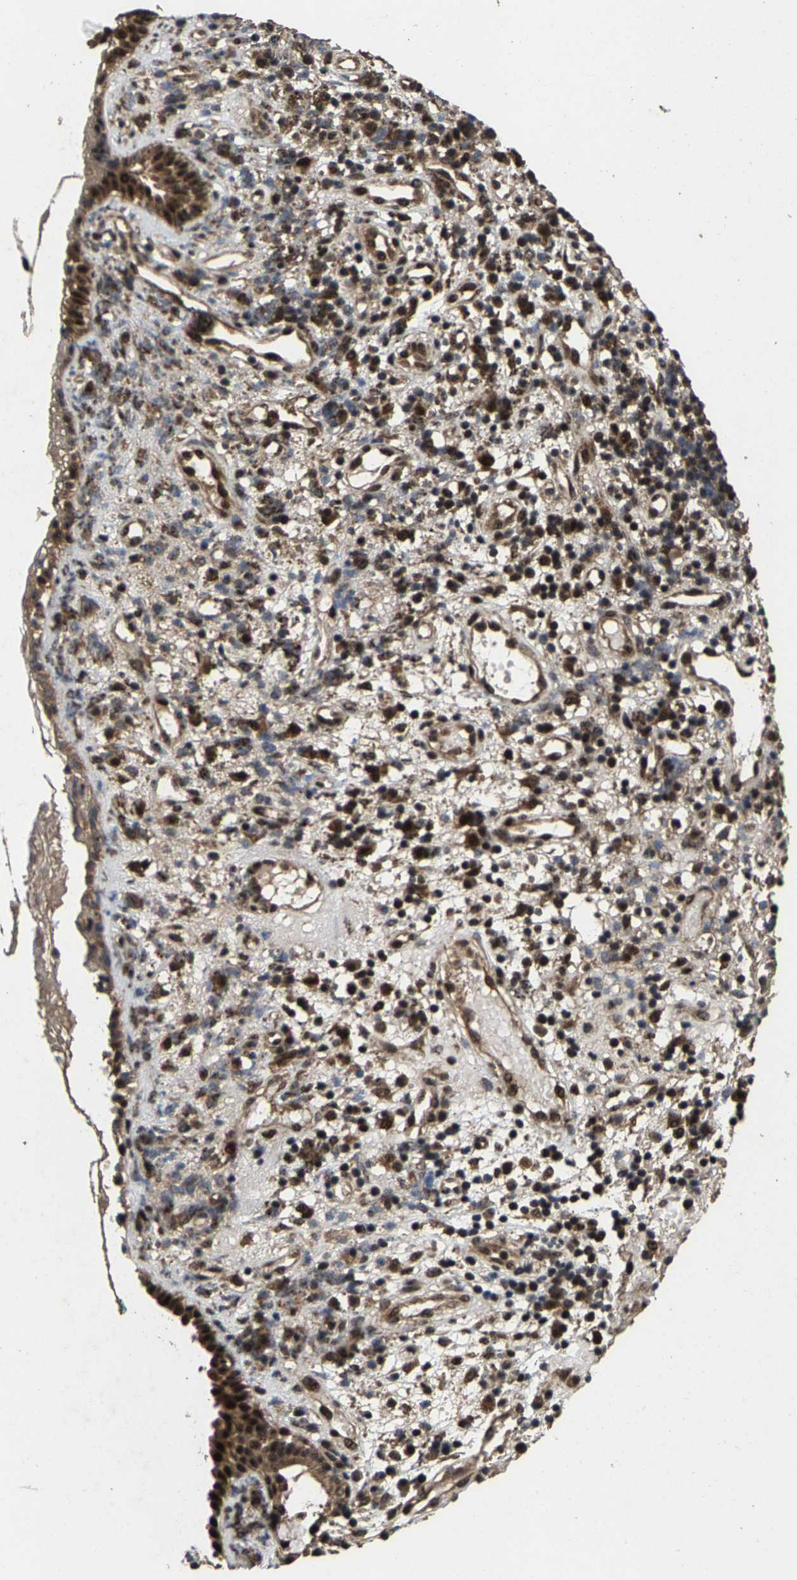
{"staining": {"intensity": "moderate", "quantity": ">75%", "location": "cytoplasmic/membranous,nuclear"}, "tissue": "nasopharynx", "cell_type": "Respiratory epithelial cells", "image_type": "normal", "snomed": [{"axis": "morphology", "description": "Normal tissue, NOS"}, {"axis": "morphology", "description": "Basal cell carcinoma"}, {"axis": "topography", "description": "Cartilage tissue"}, {"axis": "topography", "description": "Nasopharynx"}, {"axis": "topography", "description": "Oral tissue"}], "caption": "IHC micrograph of normal human nasopharynx stained for a protein (brown), which displays medium levels of moderate cytoplasmic/membranous,nuclear positivity in about >75% of respiratory epithelial cells.", "gene": "HAUS6", "patient": {"sex": "female", "age": 77}}